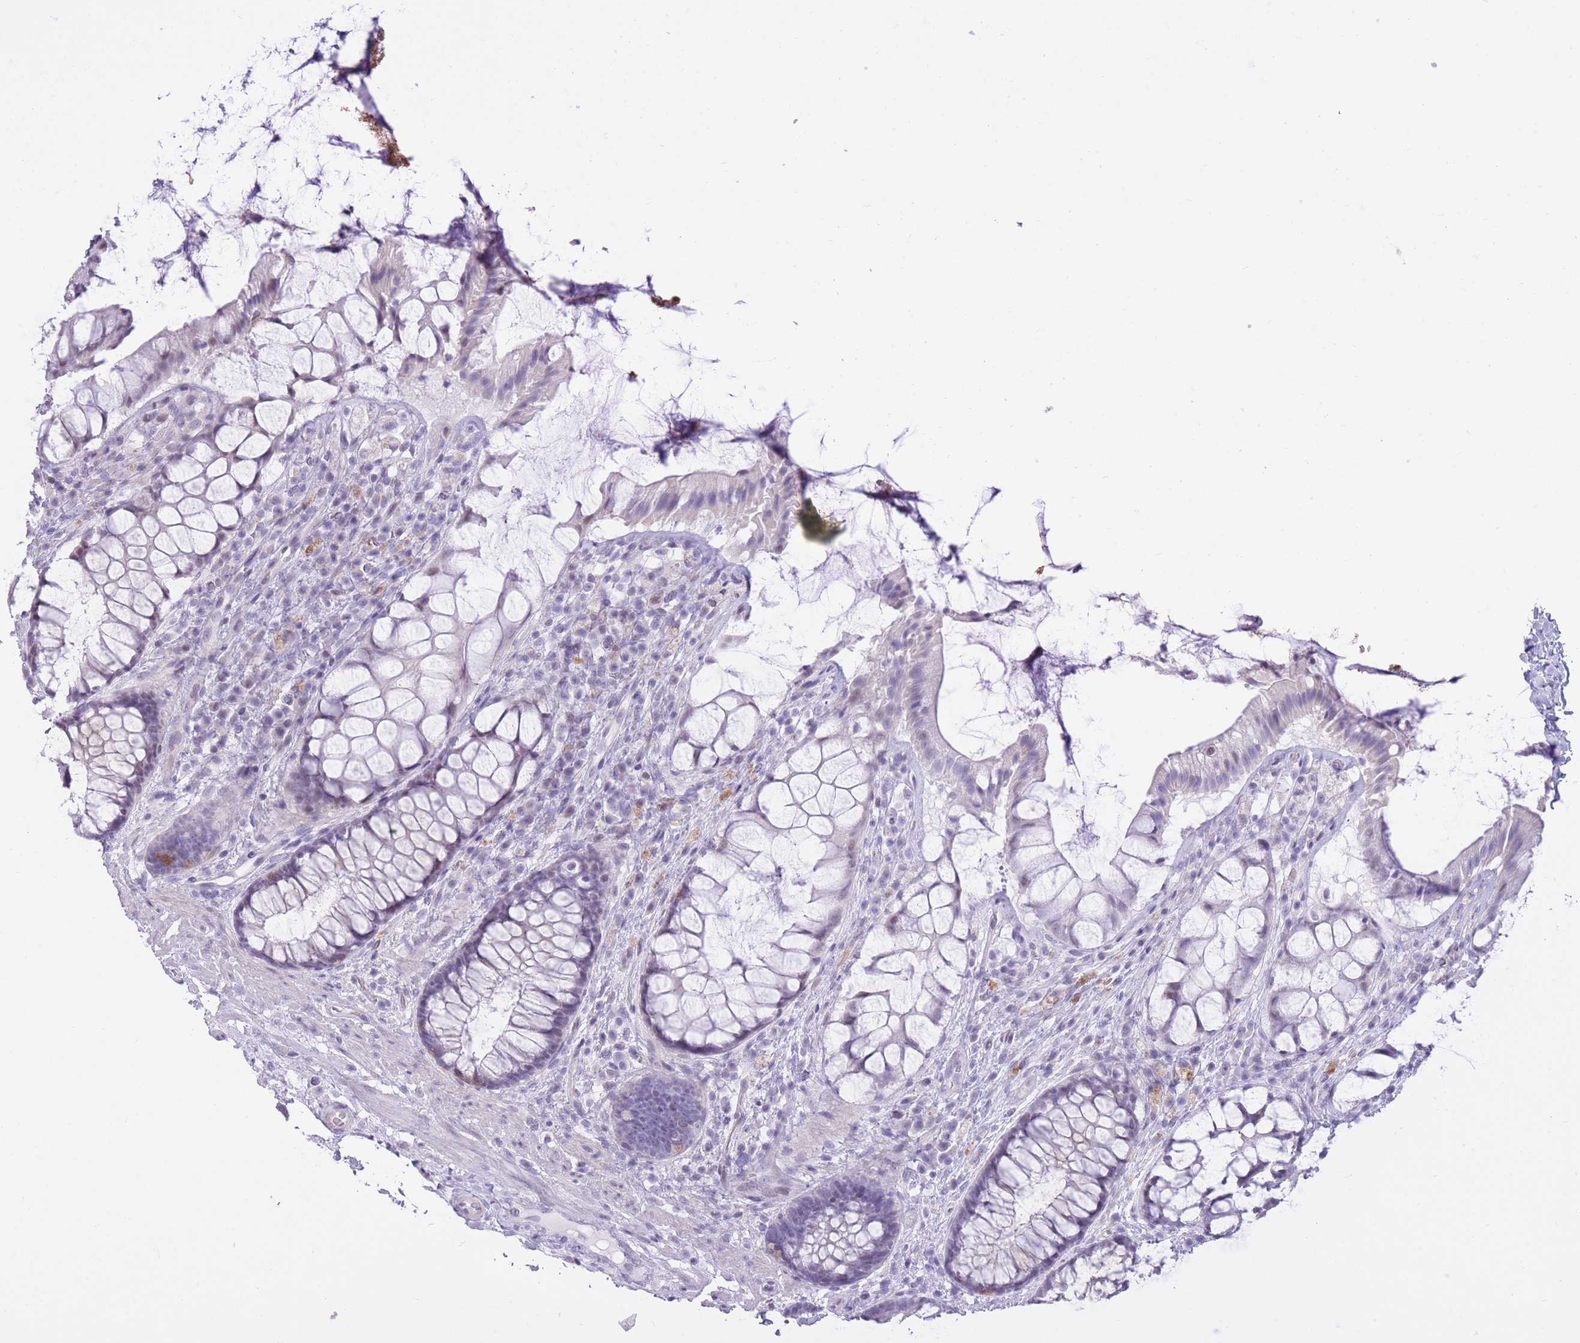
{"staining": {"intensity": "weak", "quantity": "<25%", "location": "cytoplasmic/membranous"}, "tissue": "rectum", "cell_type": "Glandular cells", "image_type": "normal", "snomed": [{"axis": "morphology", "description": "Normal tissue, NOS"}, {"axis": "topography", "description": "Rectum"}], "caption": "The micrograph demonstrates no staining of glandular cells in benign rectum.", "gene": "WDR70", "patient": {"sex": "female", "age": 58}}